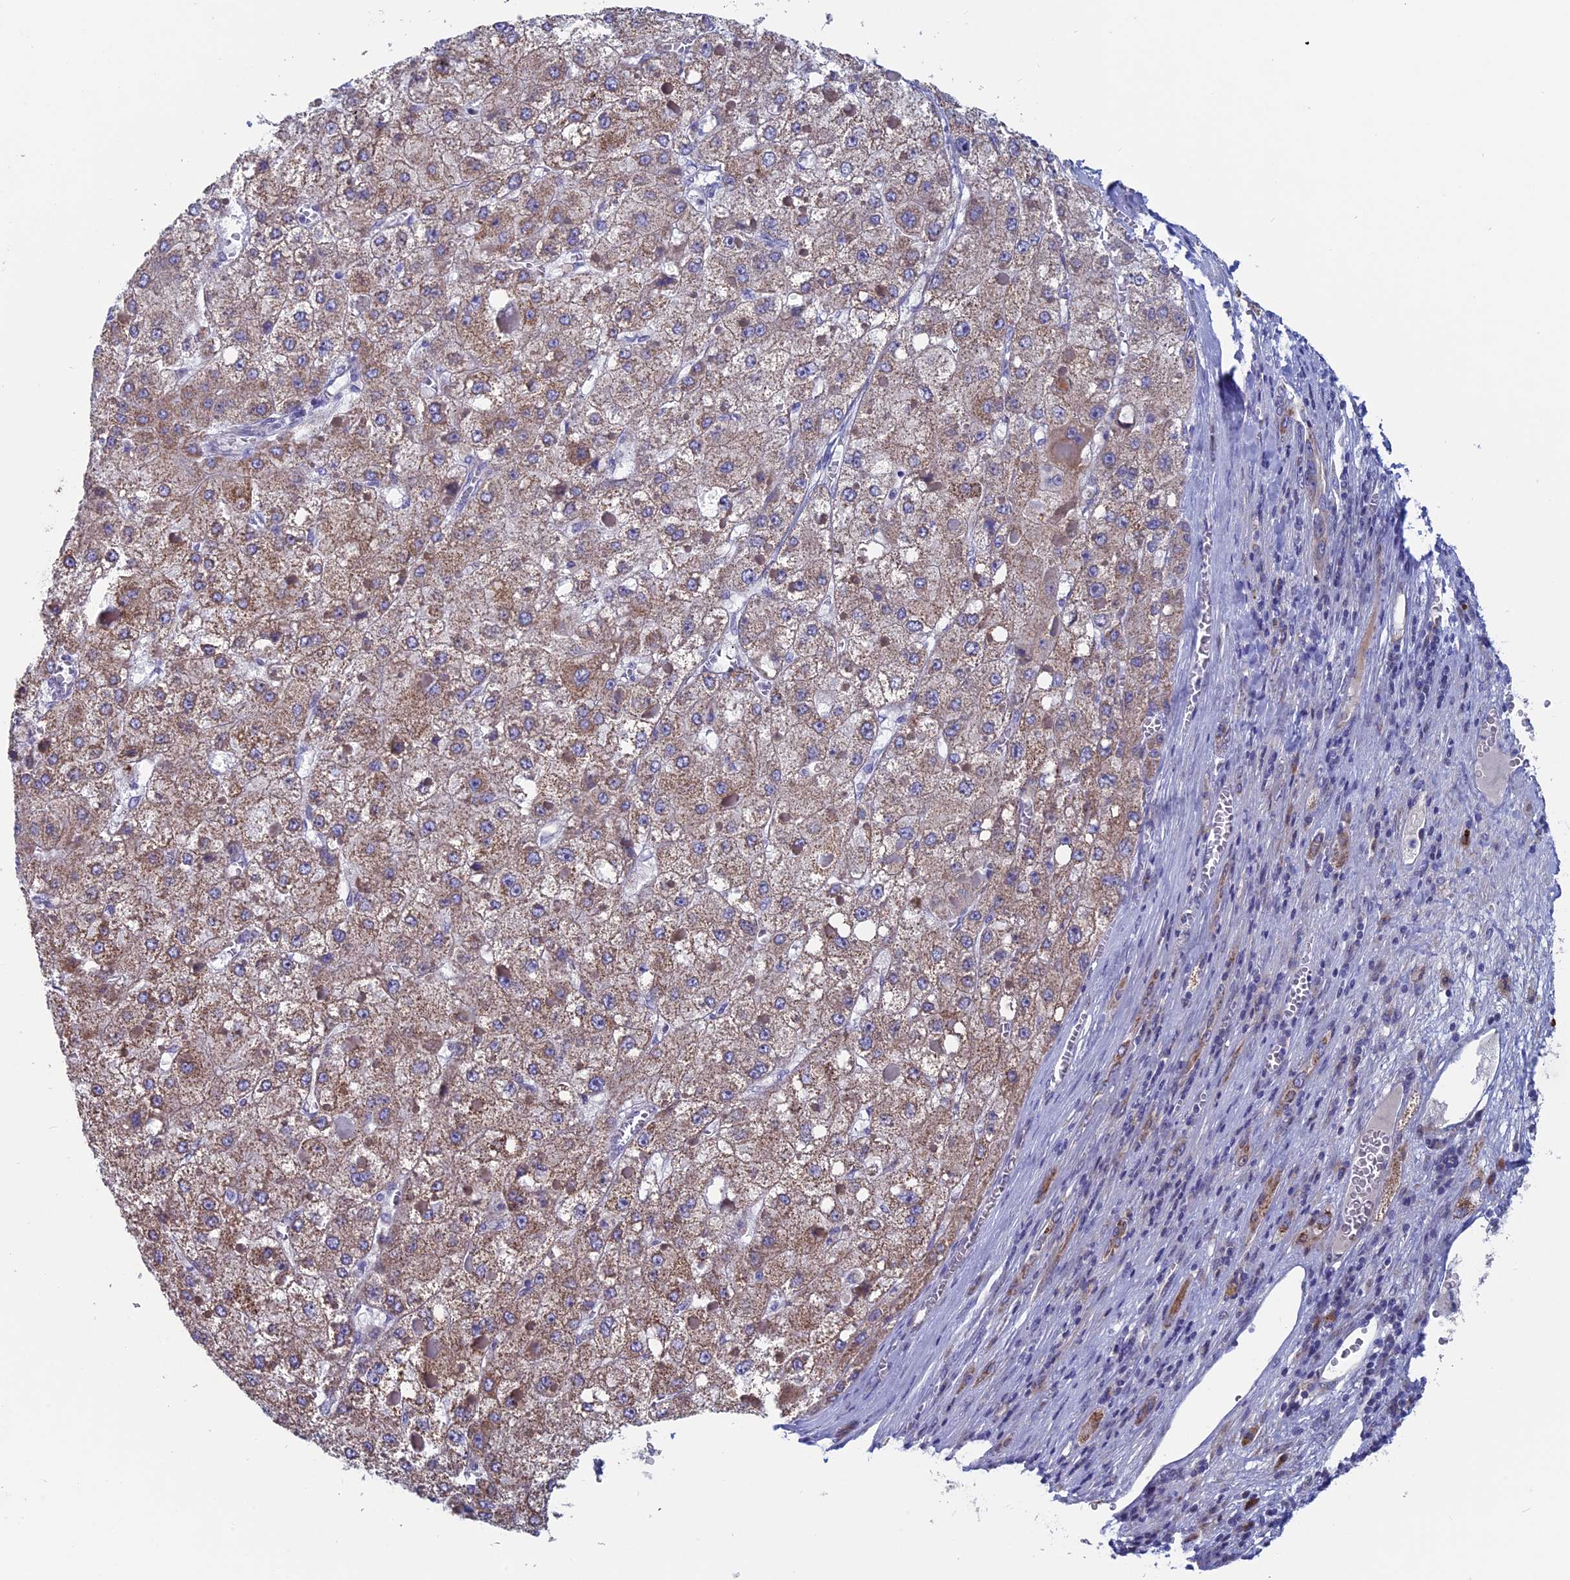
{"staining": {"intensity": "moderate", "quantity": ">75%", "location": "cytoplasmic/membranous"}, "tissue": "liver cancer", "cell_type": "Tumor cells", "image_type": "cancer", "snomed": [{"axis": "morphology", "description": "Carcinoma, Hepatocellular, NOS"}, {"axis": "topography", "description": "Liver"}], "caption": "Moderate cytoplasmic/membranous staining for a protein is seen in about >75% of tumor cells of liver hepatocellular carcinoma using IHC.", "gene": "NIBAN3", "patient": {"sex": "female", "age": 73}}